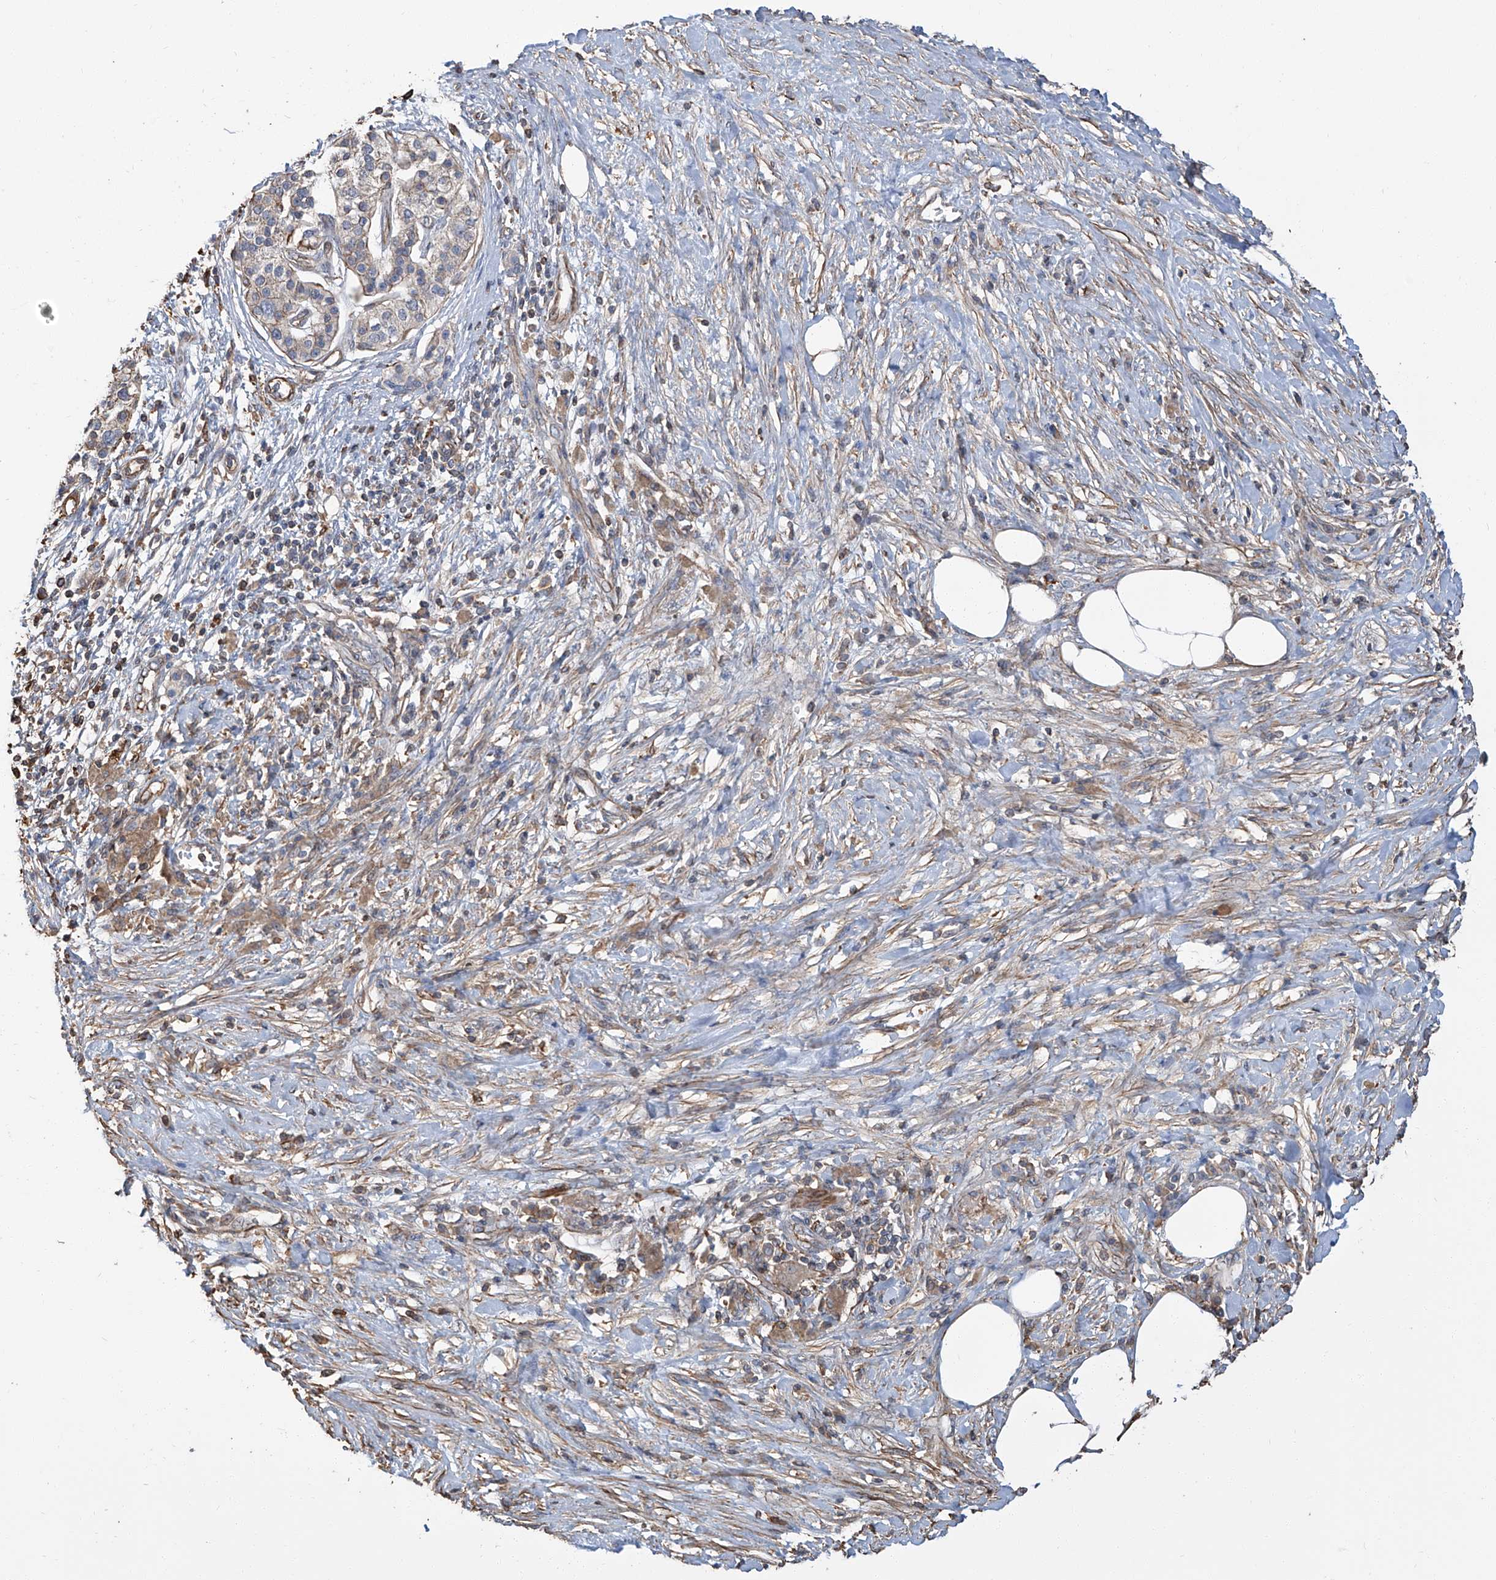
{"staining": {"intensity": "weak", "quantity": "<25%", "location": "cytoplasmic/membranous"}, "tissue": "pancreatic cancer", "cell_type": "Tumor cells", "image_type": "cancer", "snomed": [{"axis": "morphology", "description": "Adenocarcinoma, NOS"}, {"axis": "topography", "description": "Pancreas"}], "caption": "Tumor cells show no significant protein expression in pancreatic adenocarcinoma.", "gene": "PIEZO2", "patient": {"sex": "male", "age": 58}}